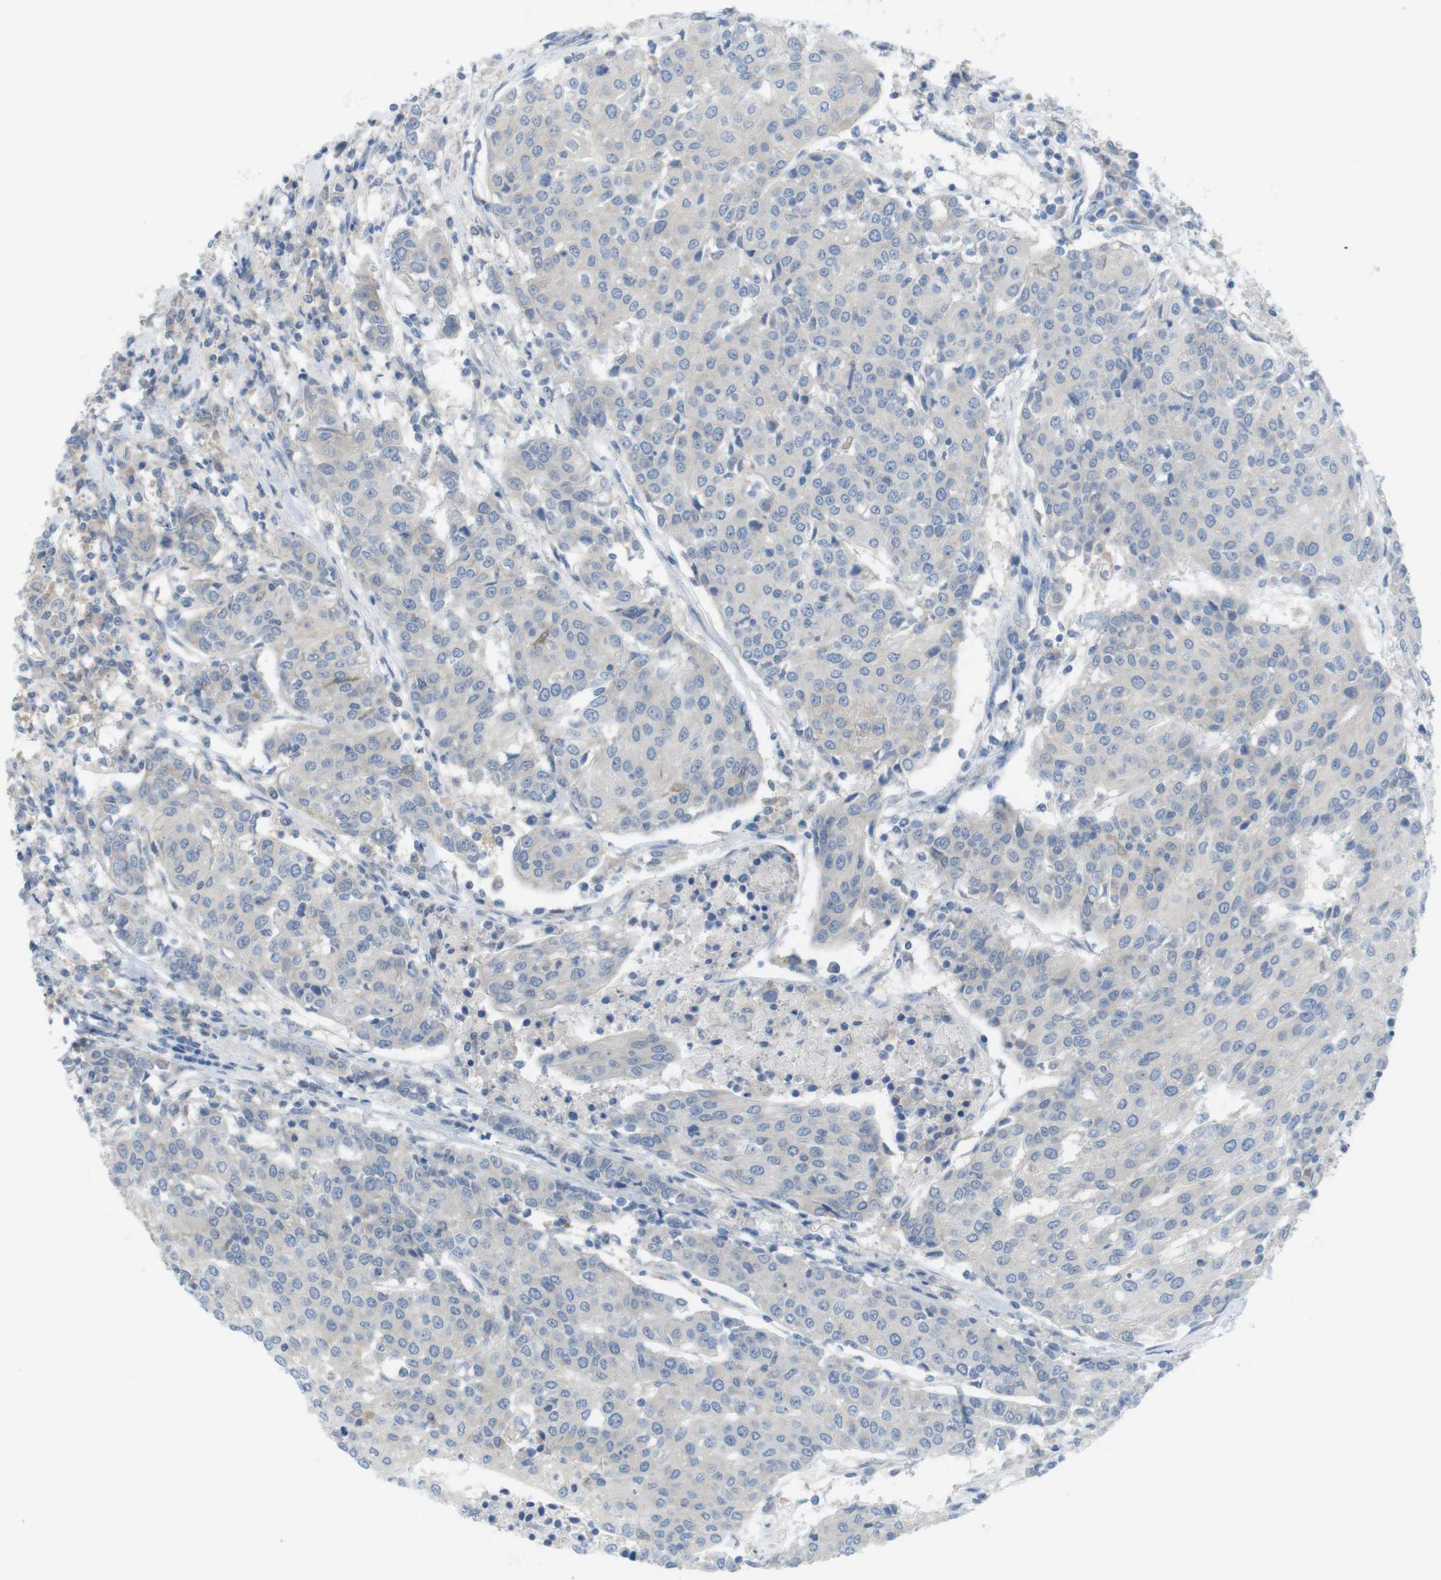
{"staining": {"intensity": "weak", "quantity": "25%-75%", "location": "cytoplasmic/membranous"}, "tissue": "urothelial cancer", "cell_type": "Tumor cells", "image_type": "cancer", "snomed": [{"axis": "morphology", "description": "Urothelial carcinoma, High grade"}, {"axis": "topography", "description": "Urinary bladder"}], "caption": "Immunohistochemical staining of human urothelial cancer displays low levels of weak cytoplasmic/membranous positivity in about 25%-75% of tumor cells.", "gene": "RNF130", "patient": {"sex": "female", "age": 85}}